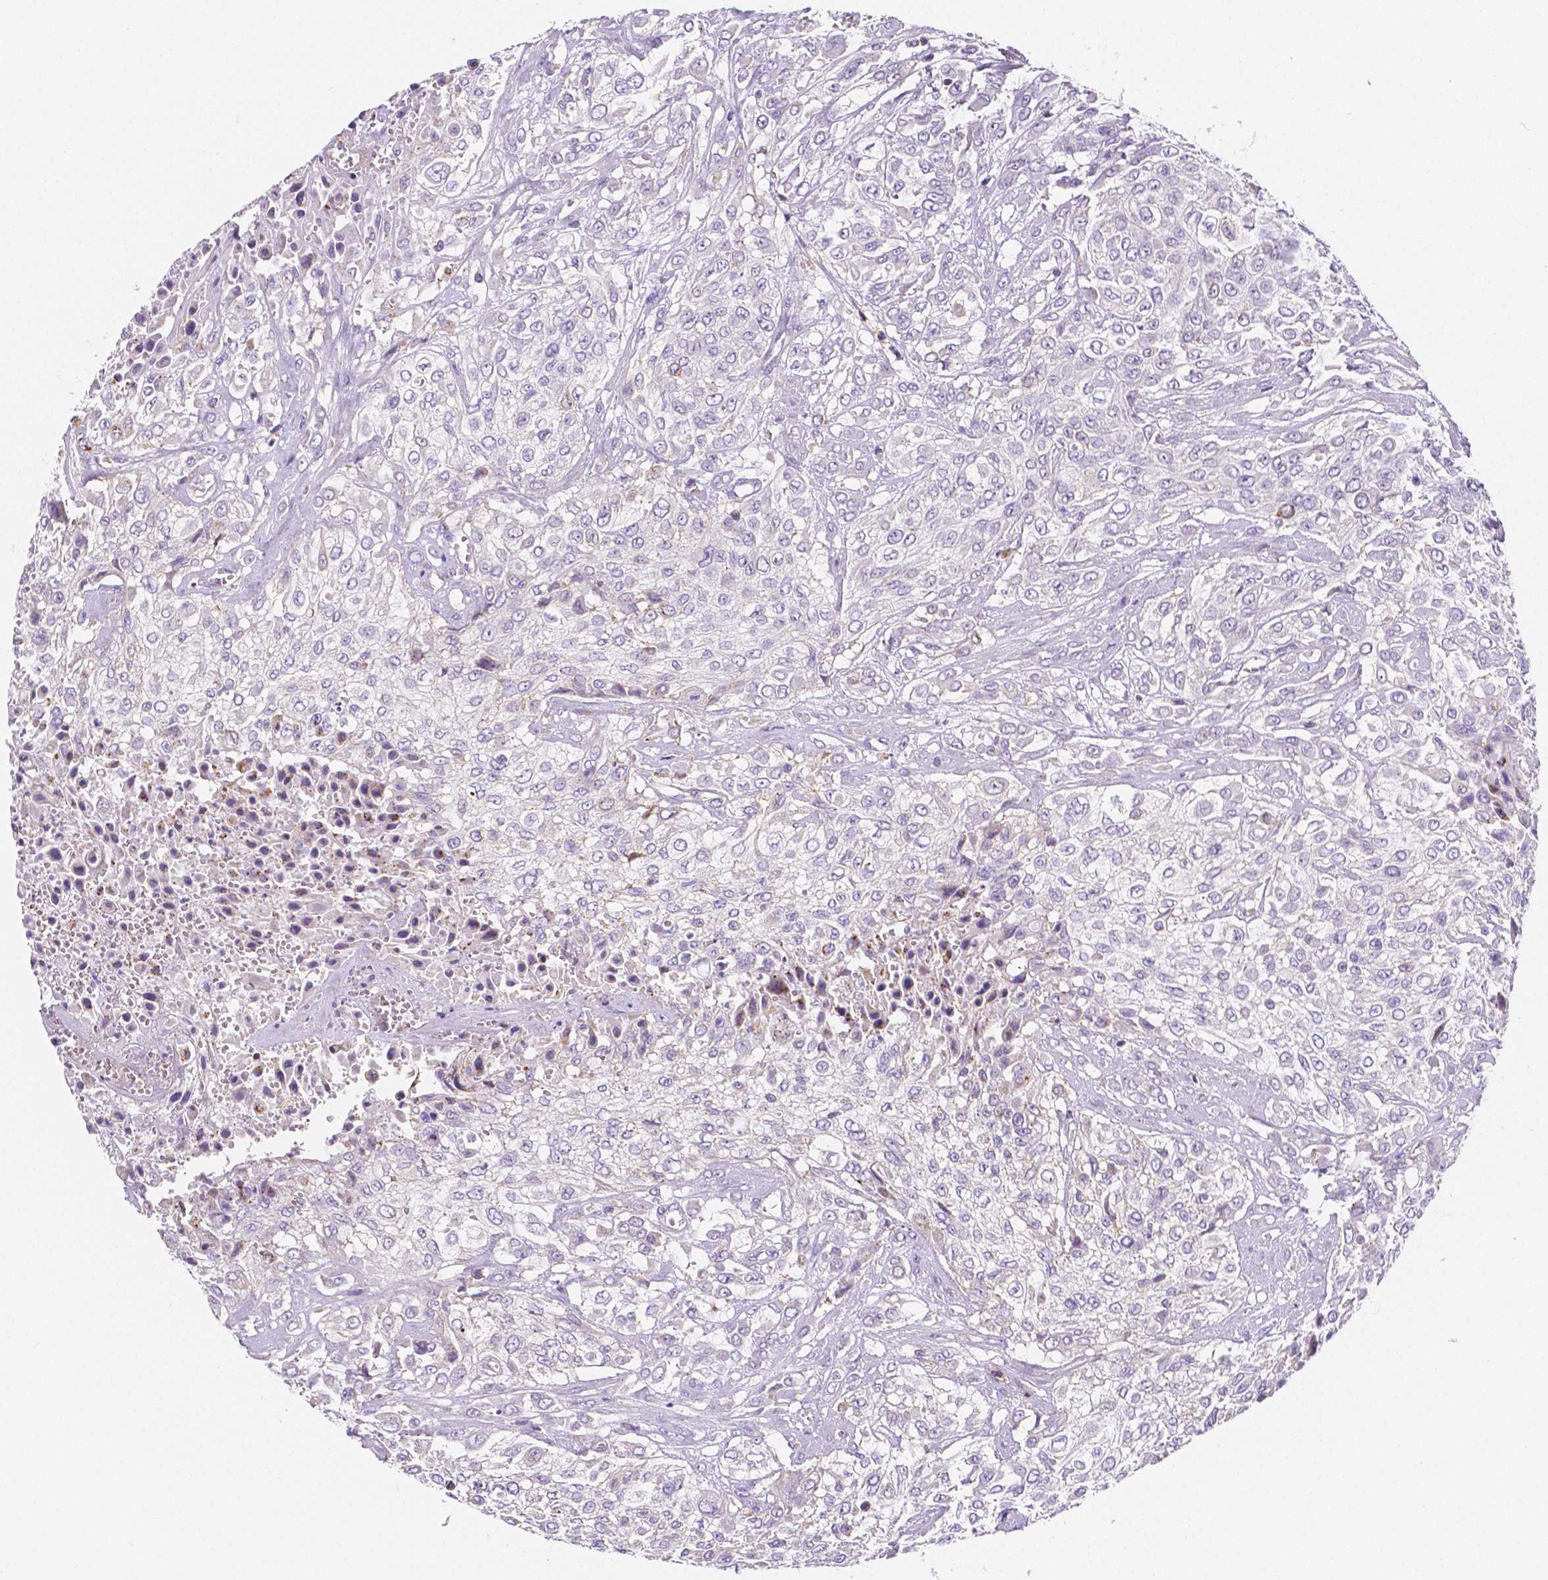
{"staining": {"intensity": "negative", "quantity": "none", "location": "none"}, "tissue": "urothelial cancer", "cell_type": "Tumor cells", "image_type": "cancer", "snomed": [{"axis": "morphology", "description": "Urothelial carcinoma, High grade"}, {"axis": "topography", "description": "Urinary bladder"}], "caption": "This is an immunohistochemistry (IHC) image of human urothelial cancer. There is no expression in tumor cells.", "gene": "GABRD", "patient": {"sex": "male", "age": 57}}